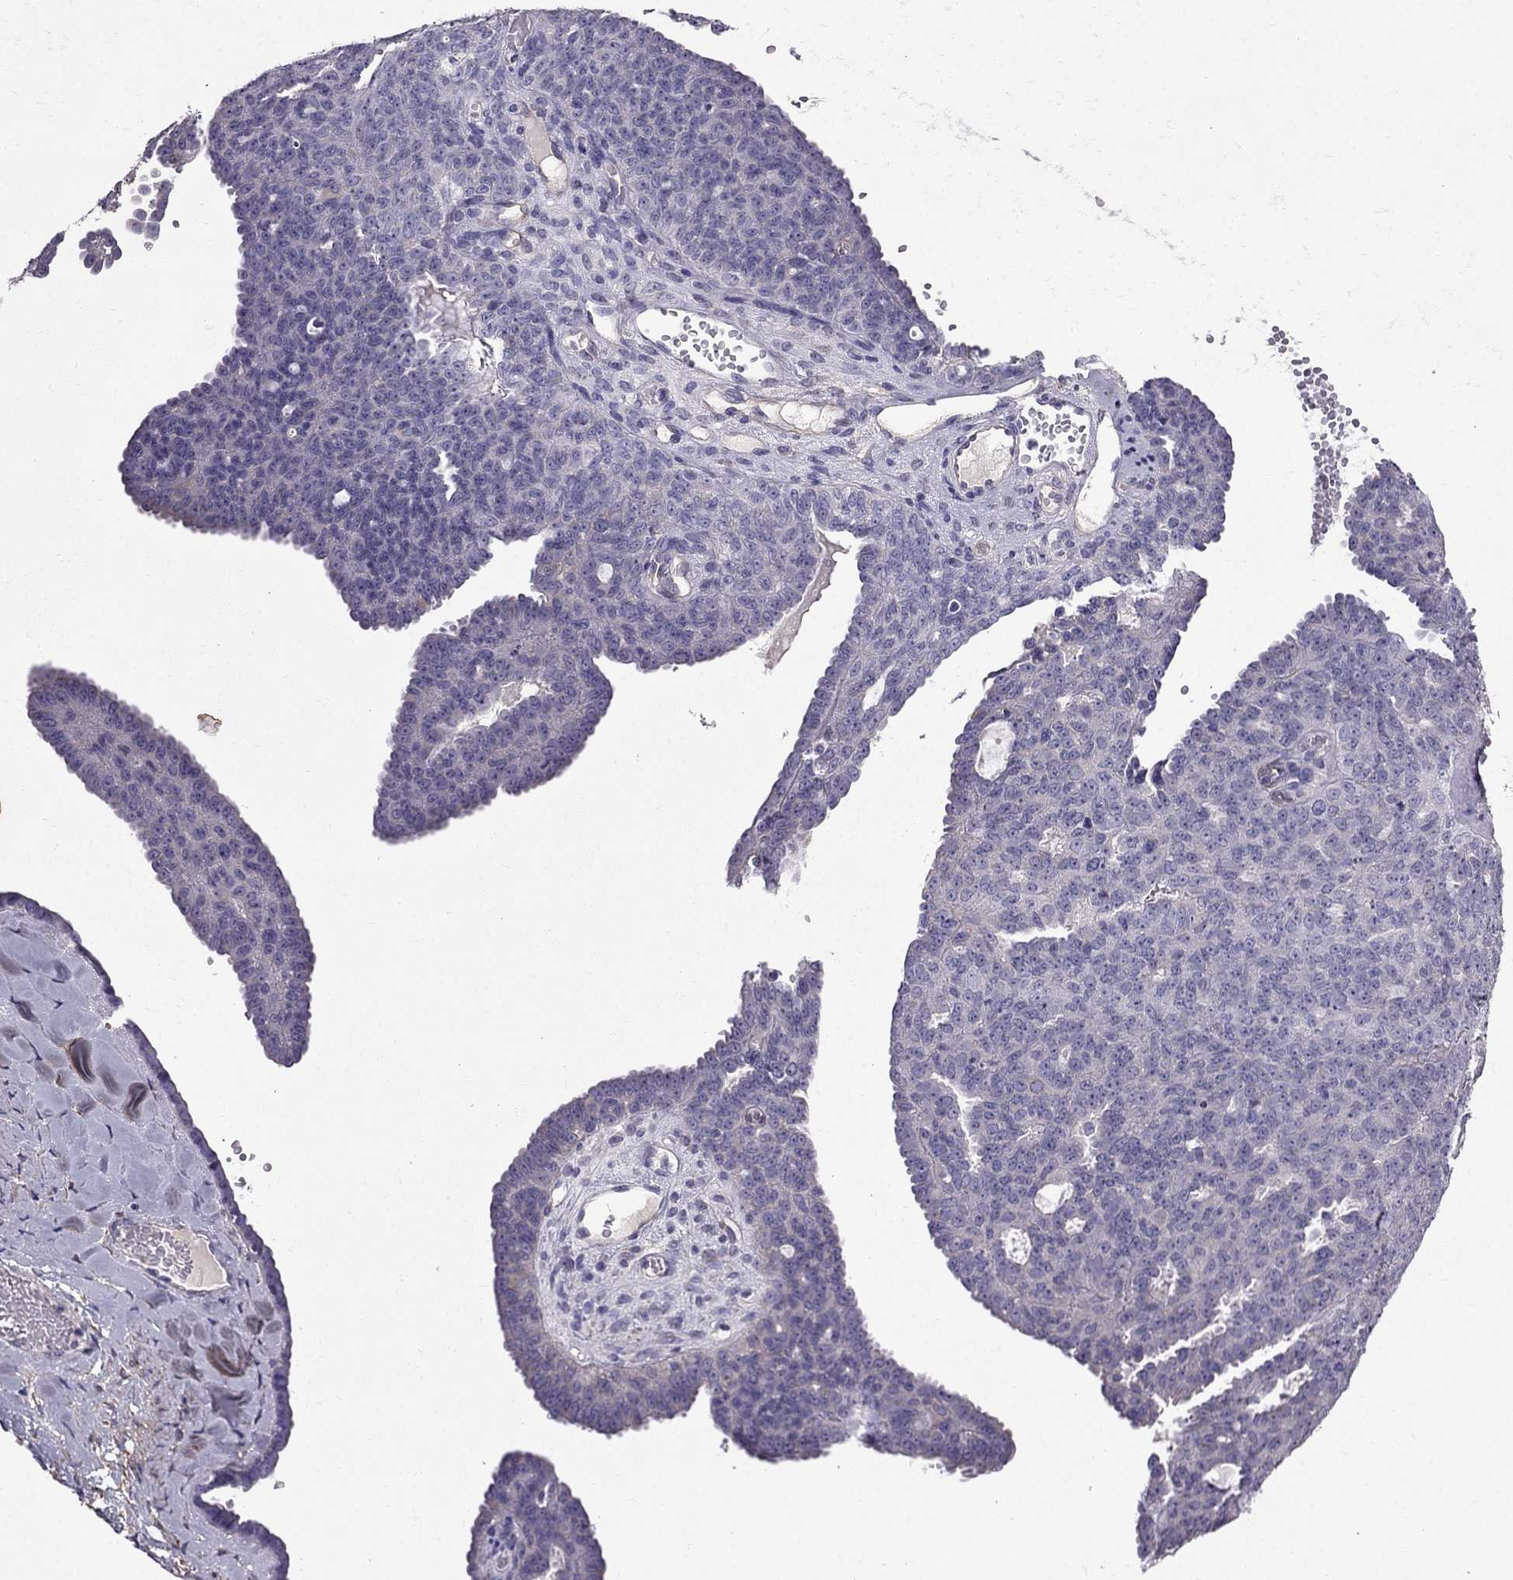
{"staining": {"intensity": "negative", "quantity": "none", "location": "none"}, "tissue": "ovarian cancer", "cell_type": "Tumor cells", "image_type": "cancer", "snomed": [{"axis": "morphology", "description": "Cystadenocarcinoma, serous, NOS"}, {"axis": "topography", "description": "Ovary"}], "caption": "Immunohistochemical staining of human ovarian serous cystadenocarcinoma exhibits no significant expression in tumor cells.", "gene": "SYT5", "patient": {"sex": "female", "age": 71}}